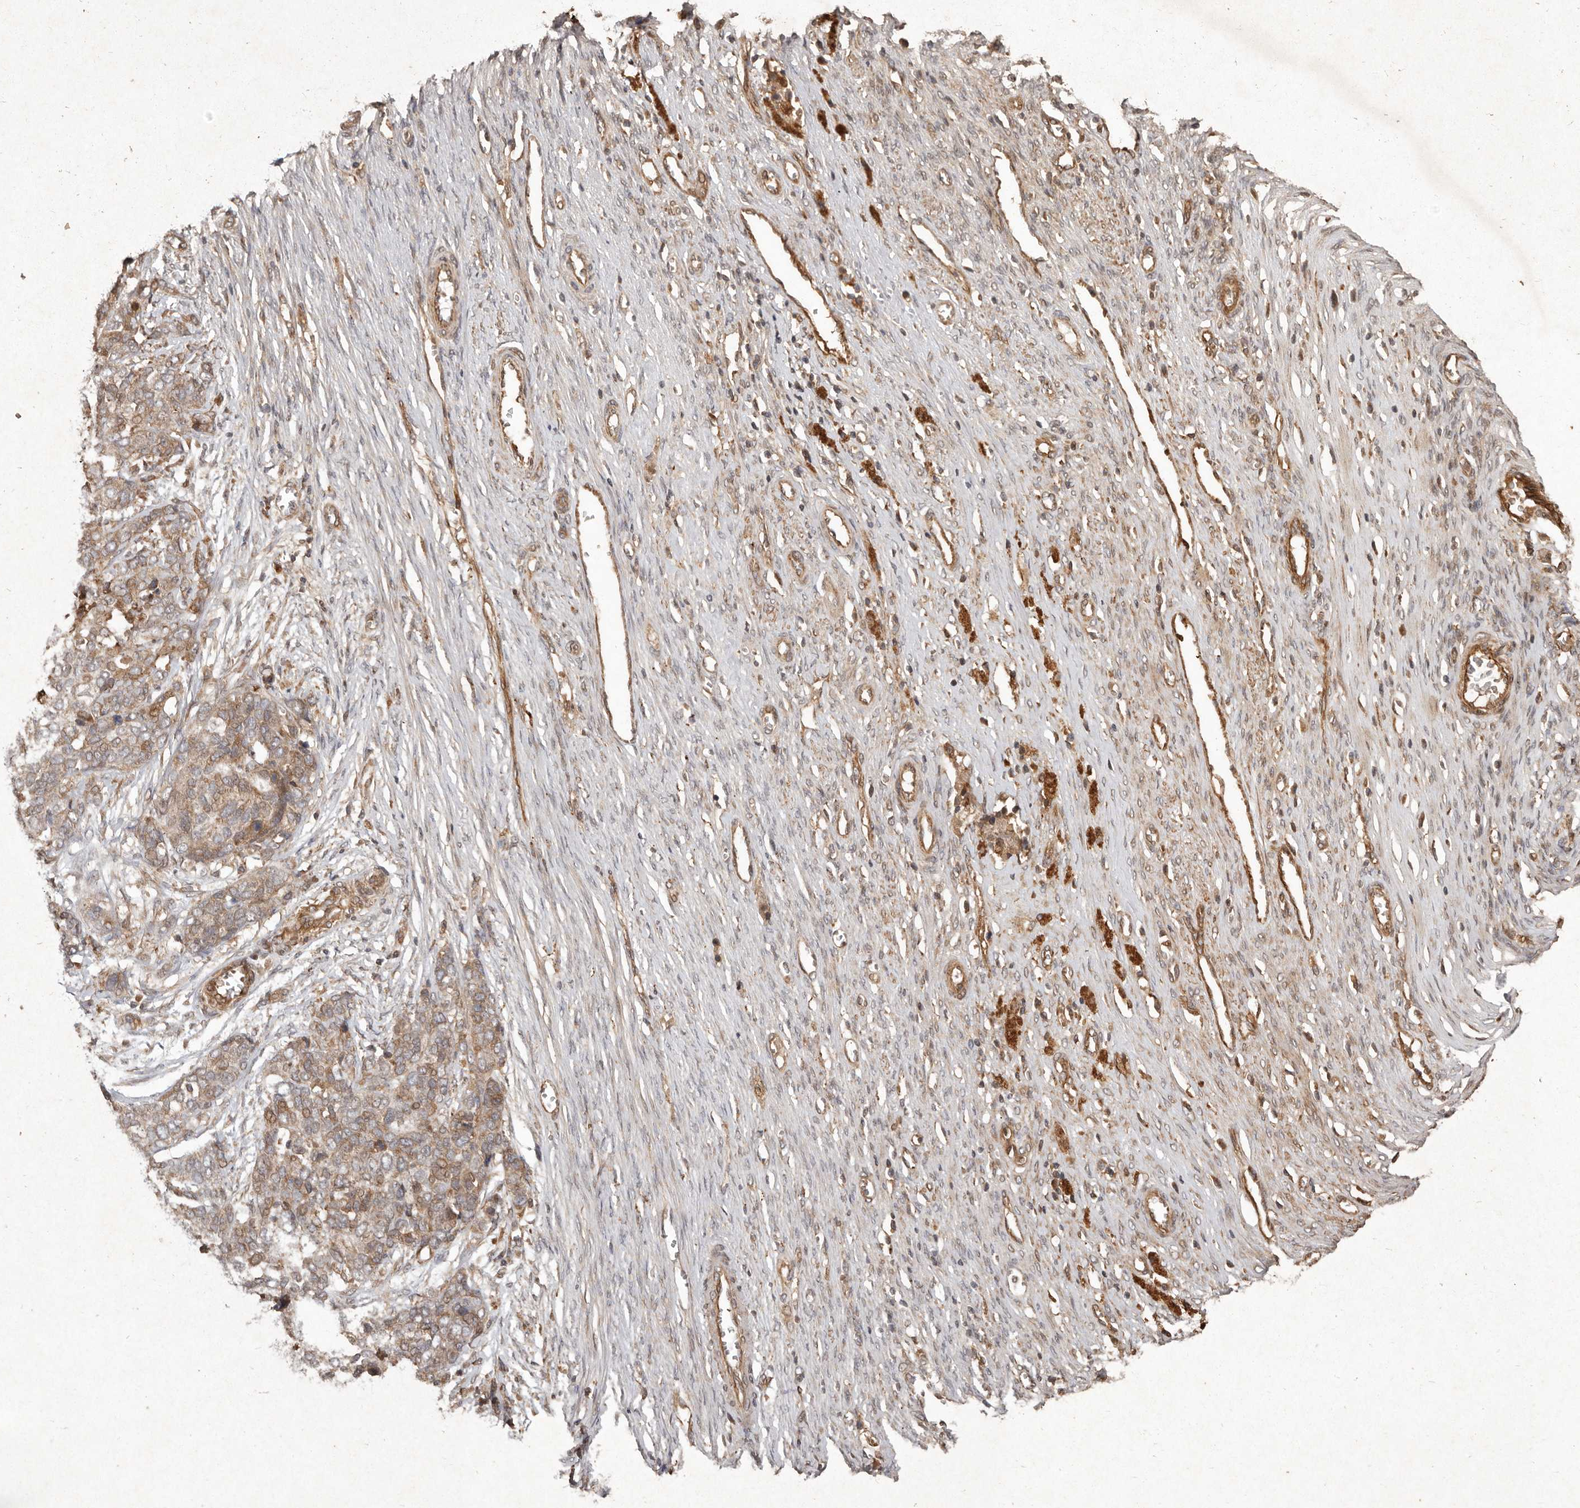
{"staining": {"intensity": "moderate", "quantity": ">75%", "location": "cytoplasmic/membranous"}, "tissue": "ovarian cancer", "cell_type": "Tumor cells", "image_type": "cancer", "snomed": [{"axis": "morphology", "description": "Cystadenocarcinoma, serous, NOS"}, {"axis": "topography", "description": "Ovary"}], "caption": "This micrograph shows ovarian cancer stained with immunohistochemistry (IHC) to label a protein in brown. The cytoplasmic/membranous of tumor cells show moderate positivity for the protein. Nuclei are counter-stained blue.", "gene": "SEMA3A", "patient": {"sex": "female", "age": 44}}